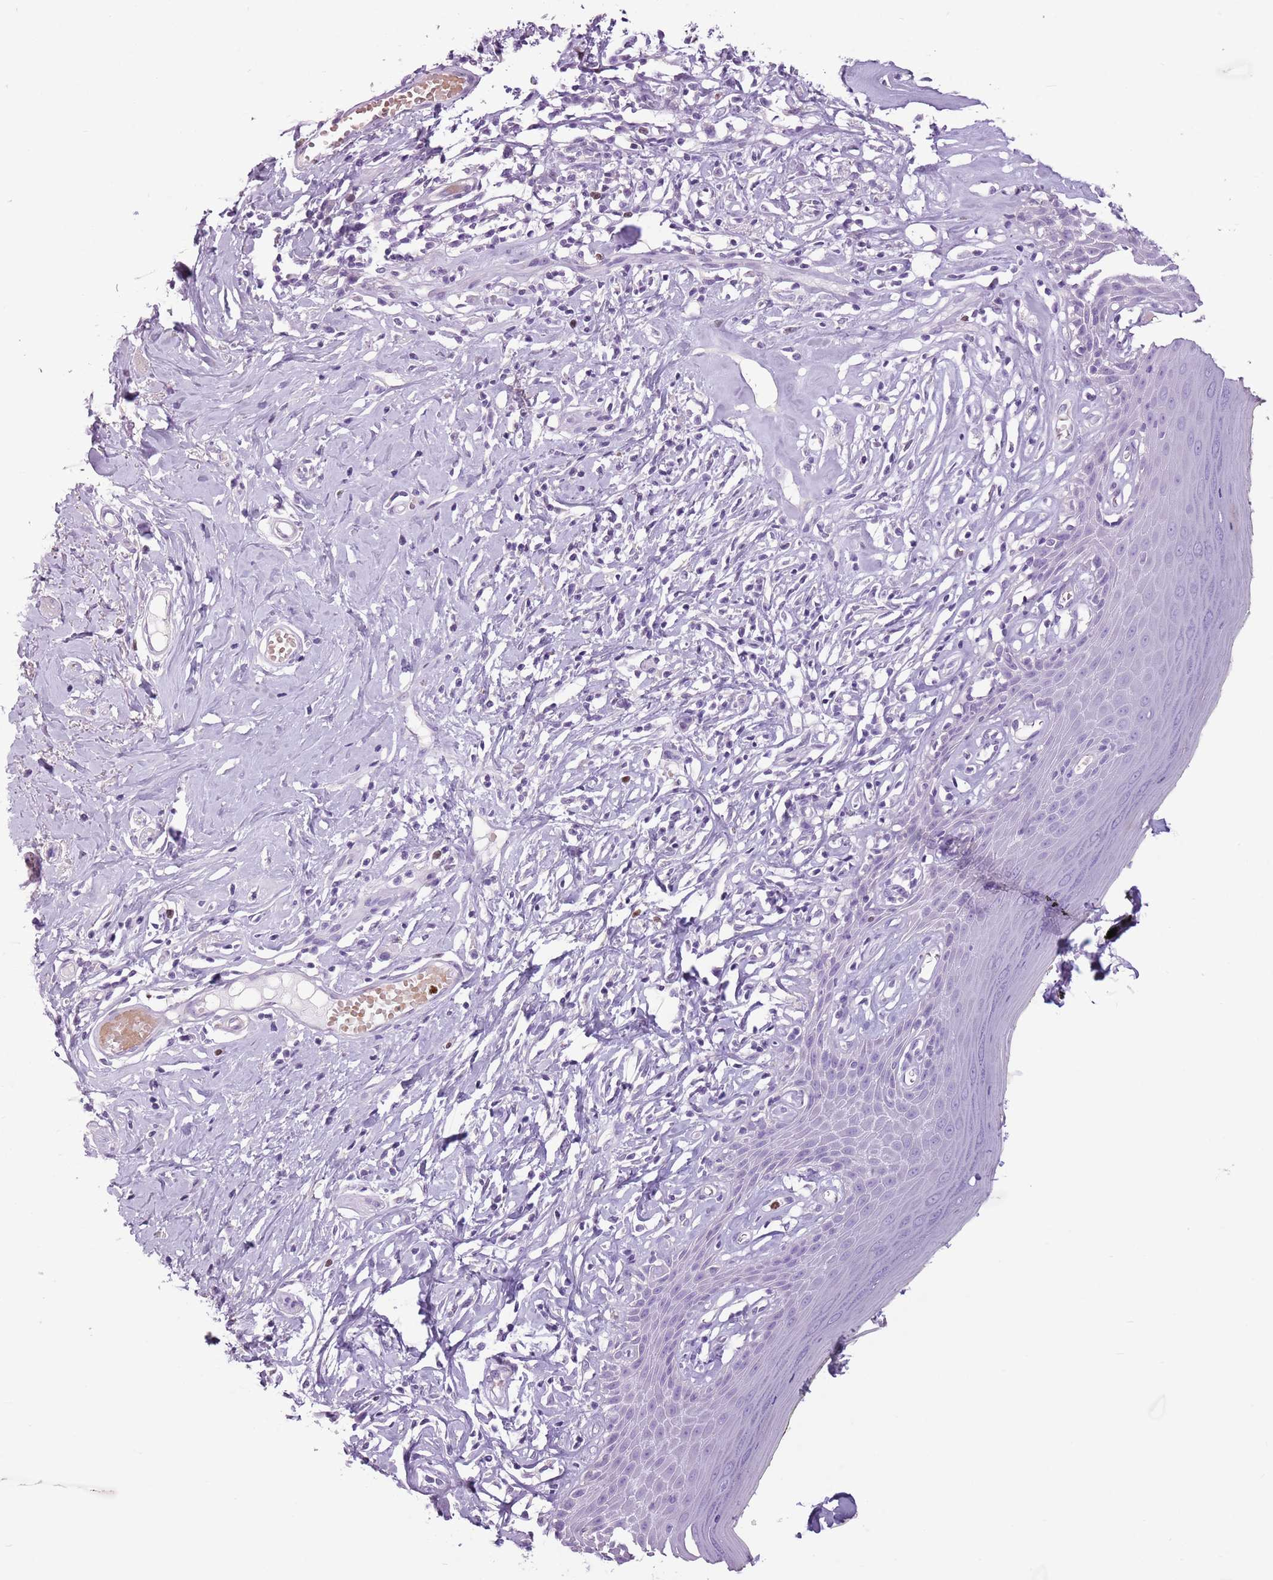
{"staining": {"intensity": "negative", "quantity": "none", "location": "none"}, "tissue": "skin", "cell_type": "Epidermal cells", "image_type": "normal", "snomed": [{"axis": "morphology", "description": "Normal tissue, NOS"}, {"axis": "morphology", "description": "Inflammation, NOS"}, {"axis": "topography", "description": "Vulva"}], "caption": "The histopathology image displays no staining of epidermal cells in normal skin.", "gene": "CELF6", "patient": {"sex": "female", "age": 84}}